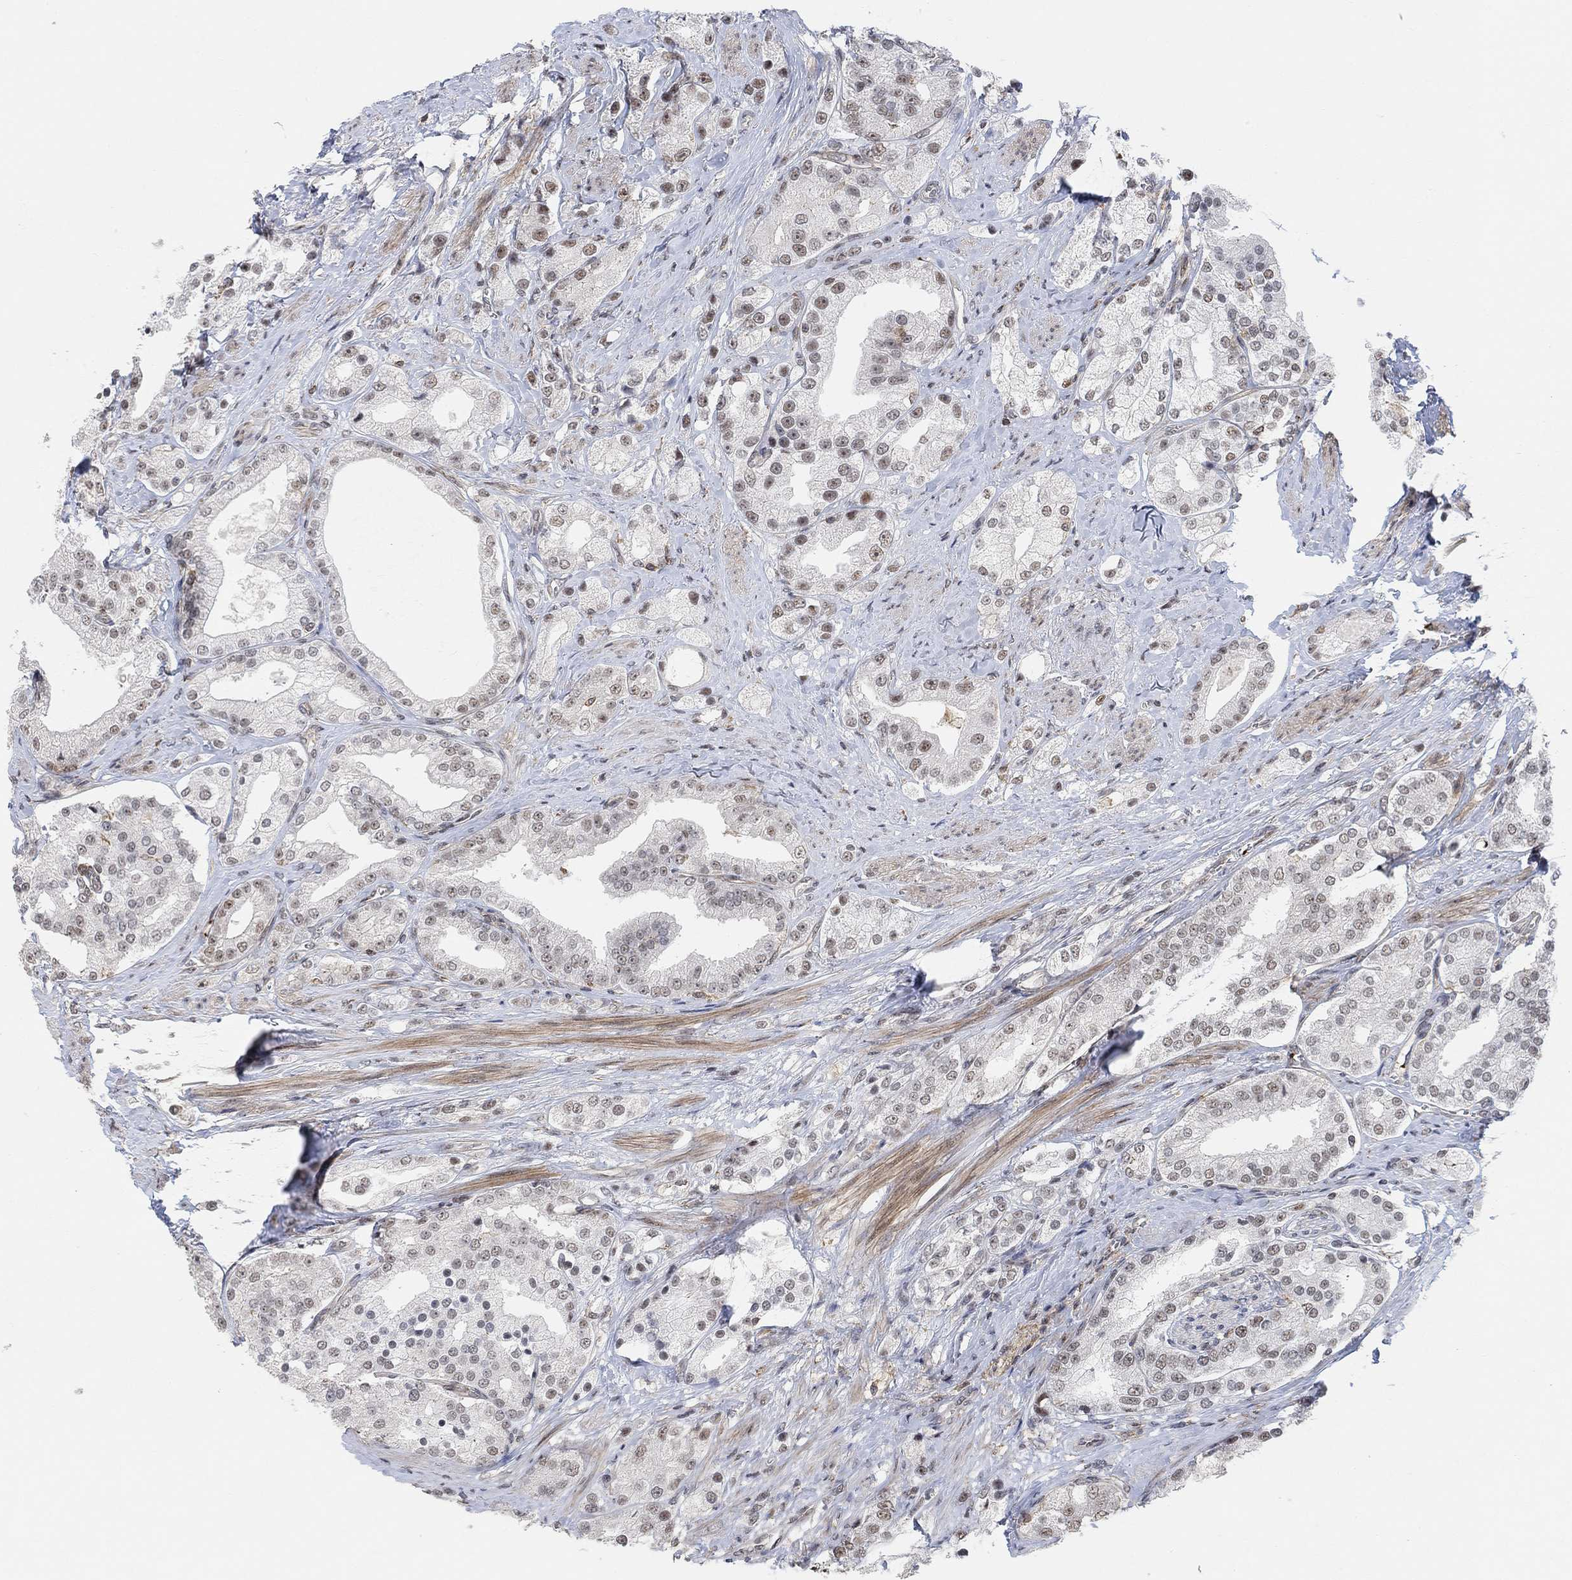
{"staining": {"intensity": "moderate", "quantity": "<25%", "location": "nuclear"}, "tissue": "prostate cancer", "cell_type": "Tumor cells", "image_type": "cancer", "snomed": [{"axis": "morphology", "description": "Adenocarcinoma, NOS"}, {"axis": "topography", "description": "Prostate and seminal vesicle, NOS"}, {"axis": "topography", "description": "Prostate"}], "caption": "Immunohistochemistry micrograph of prostate cancer stained for a protein (brown), which reveals low levels of moderate nuclear expression in approximately <25% of tumor cells.", "gene": "PWWP2B", "patient": {"sex": "male", "age": 67}}